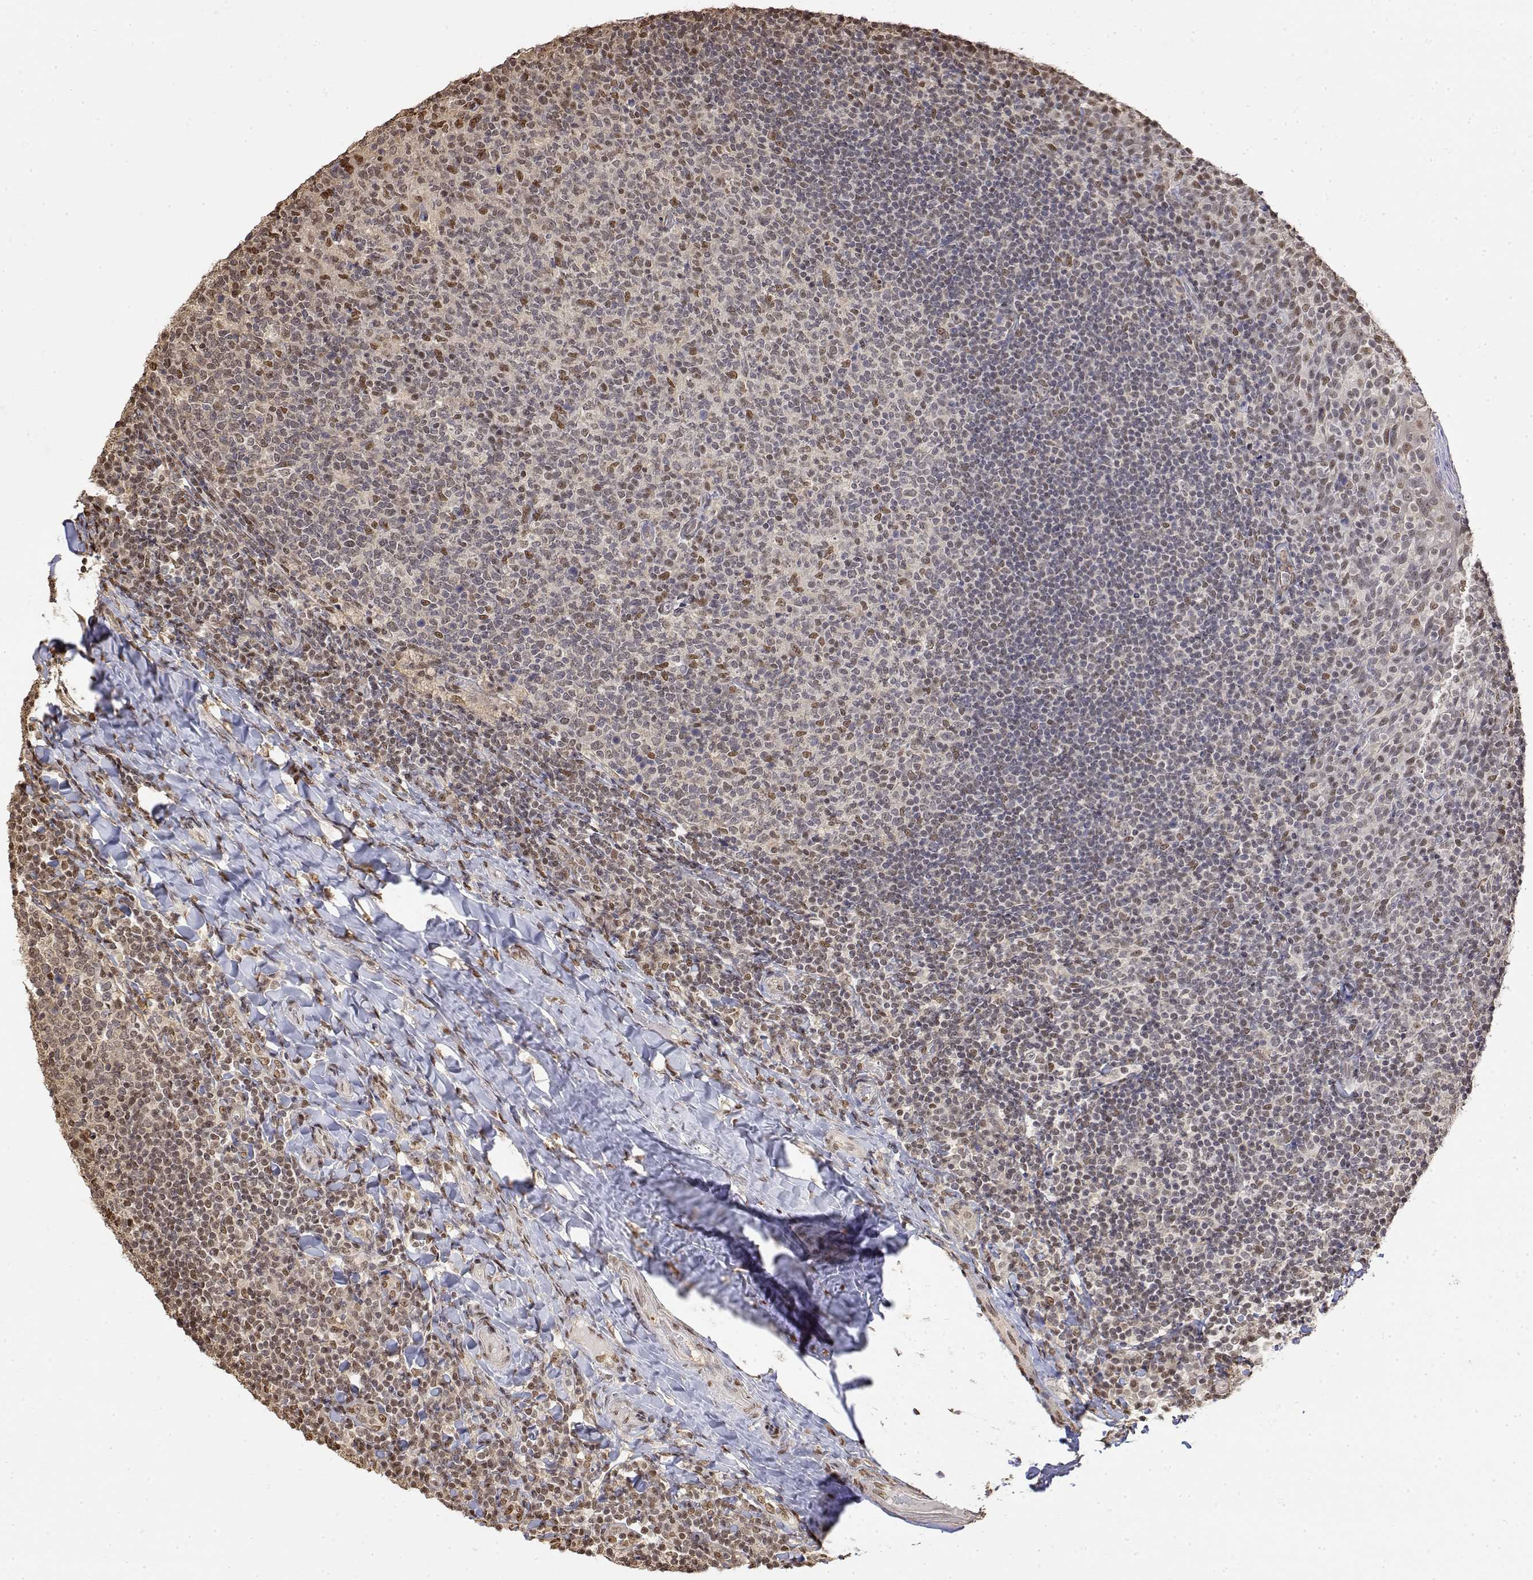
{"staining": {"intensity": "moderate", "quantity": "<25%", "location": "nuclear"}, "tissue": "tonsil", "cell_type": "Germinal center cells", "image_type": "normal", "snomed": [{"axis": "morphology", "description": "Normal tissue, NOS"}, {"axis": "topography", "description": "Tonsil"}], "caption": "Immunohistochemical staining of normal human tonsil shows low levels of moderate nuclear staining in about <25% of germinal center cells.", "gene": "TPI1", "patient": {"sex": "female", "age": 10}}